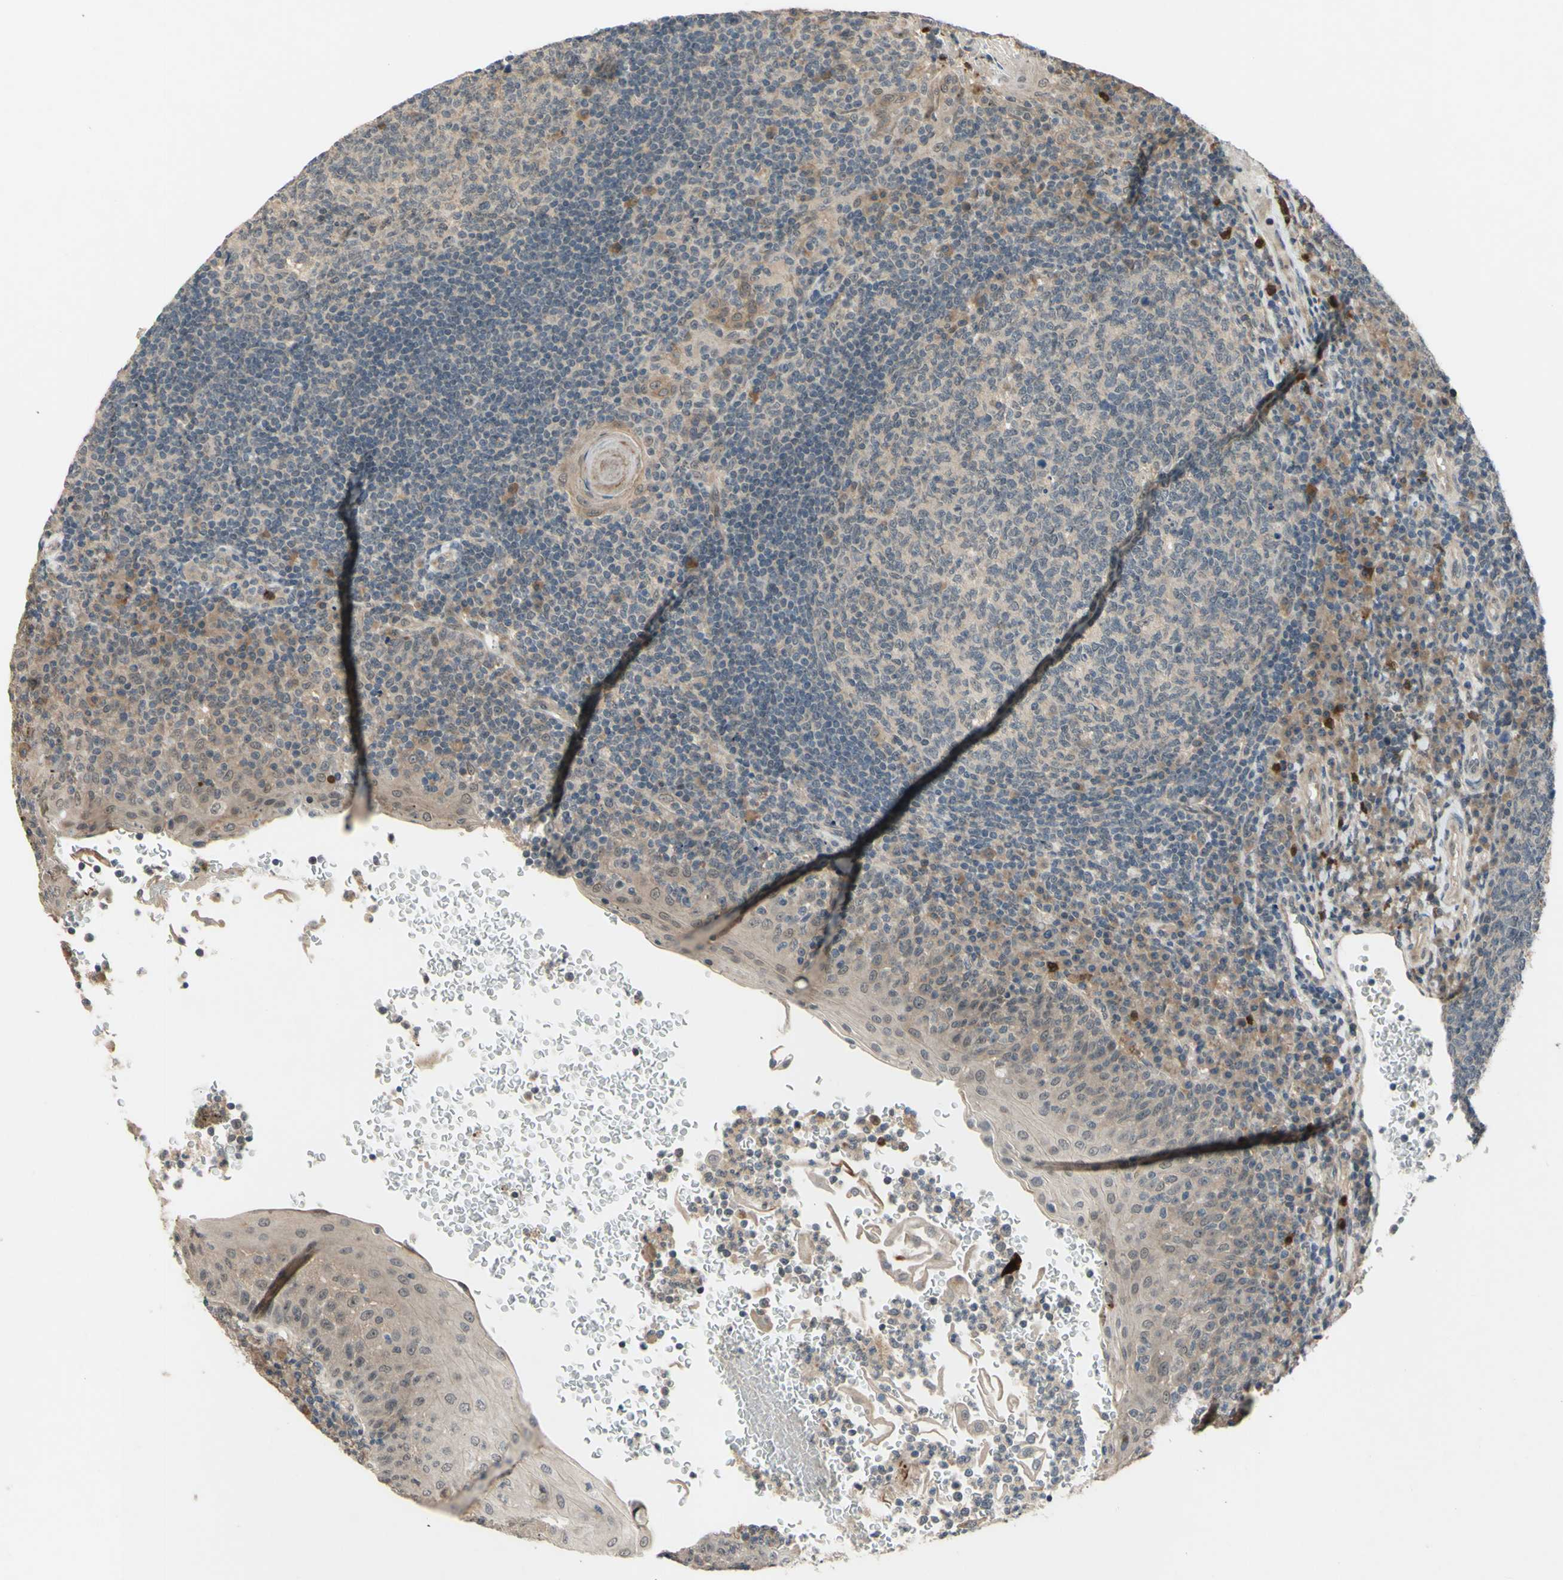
{"staining": {"intensity": "weak", "quantity": "<25%", "location": "cytoplasmic/membranous"}, "tissue": "tonsil", "cell_type": "Germinal center cells", "image_type": "normal", "snomed": [{"axis": "morphology", "description": "Normal tissue, NOS"}, {"axis": "topography", "description": "Tonsil"}], "caption": "This is an IHC image of normal tonsil. There is no positivity in germinal center cells.", "gene": "ALK", "patient": {"sex": "female", "age": 40}}